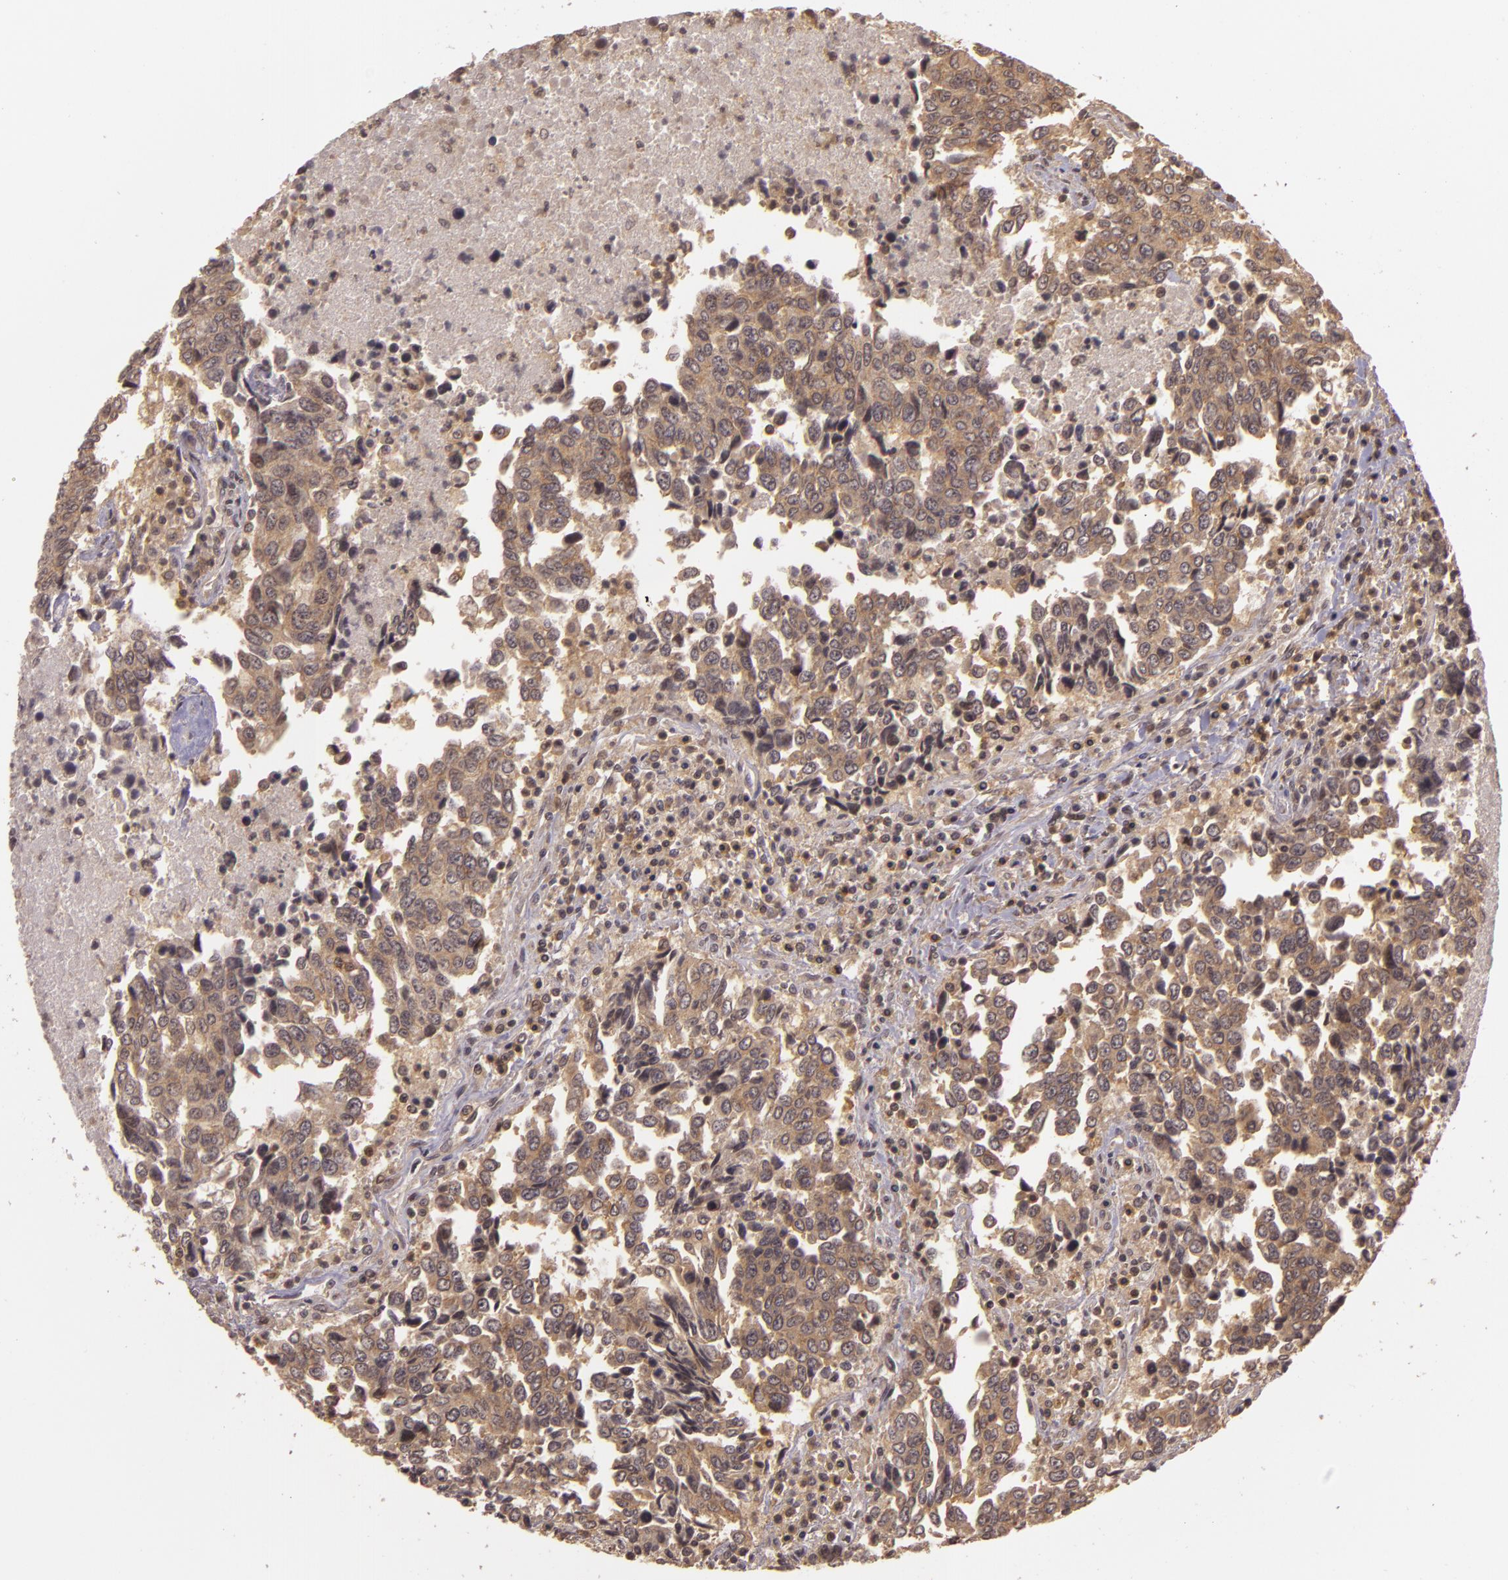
{"staining": {"intensity": "weak", "quantity": ">75%", "location": "cytoplasmic/membranous"}, "tissue": "urothelial cancer", "cell_type": "Tumor cells", "image_type": "cancer", "snomed": [{"axis": "morphology", "description": "Urothelial carcinoma, High grade"}, {"axis": "topography", "description": "Urinary bladder"}], "caption": "This image displays high-grade urothelial carcinoma stained with immunohistochemistry to label a protein in brown. The cytoplasmic/membranous of tumor cells show weak positivity for the protein. Nuclei are counter-stained blue.", "gene": "TXNRD2", "patient": {"sex": "male", "age": 86}}